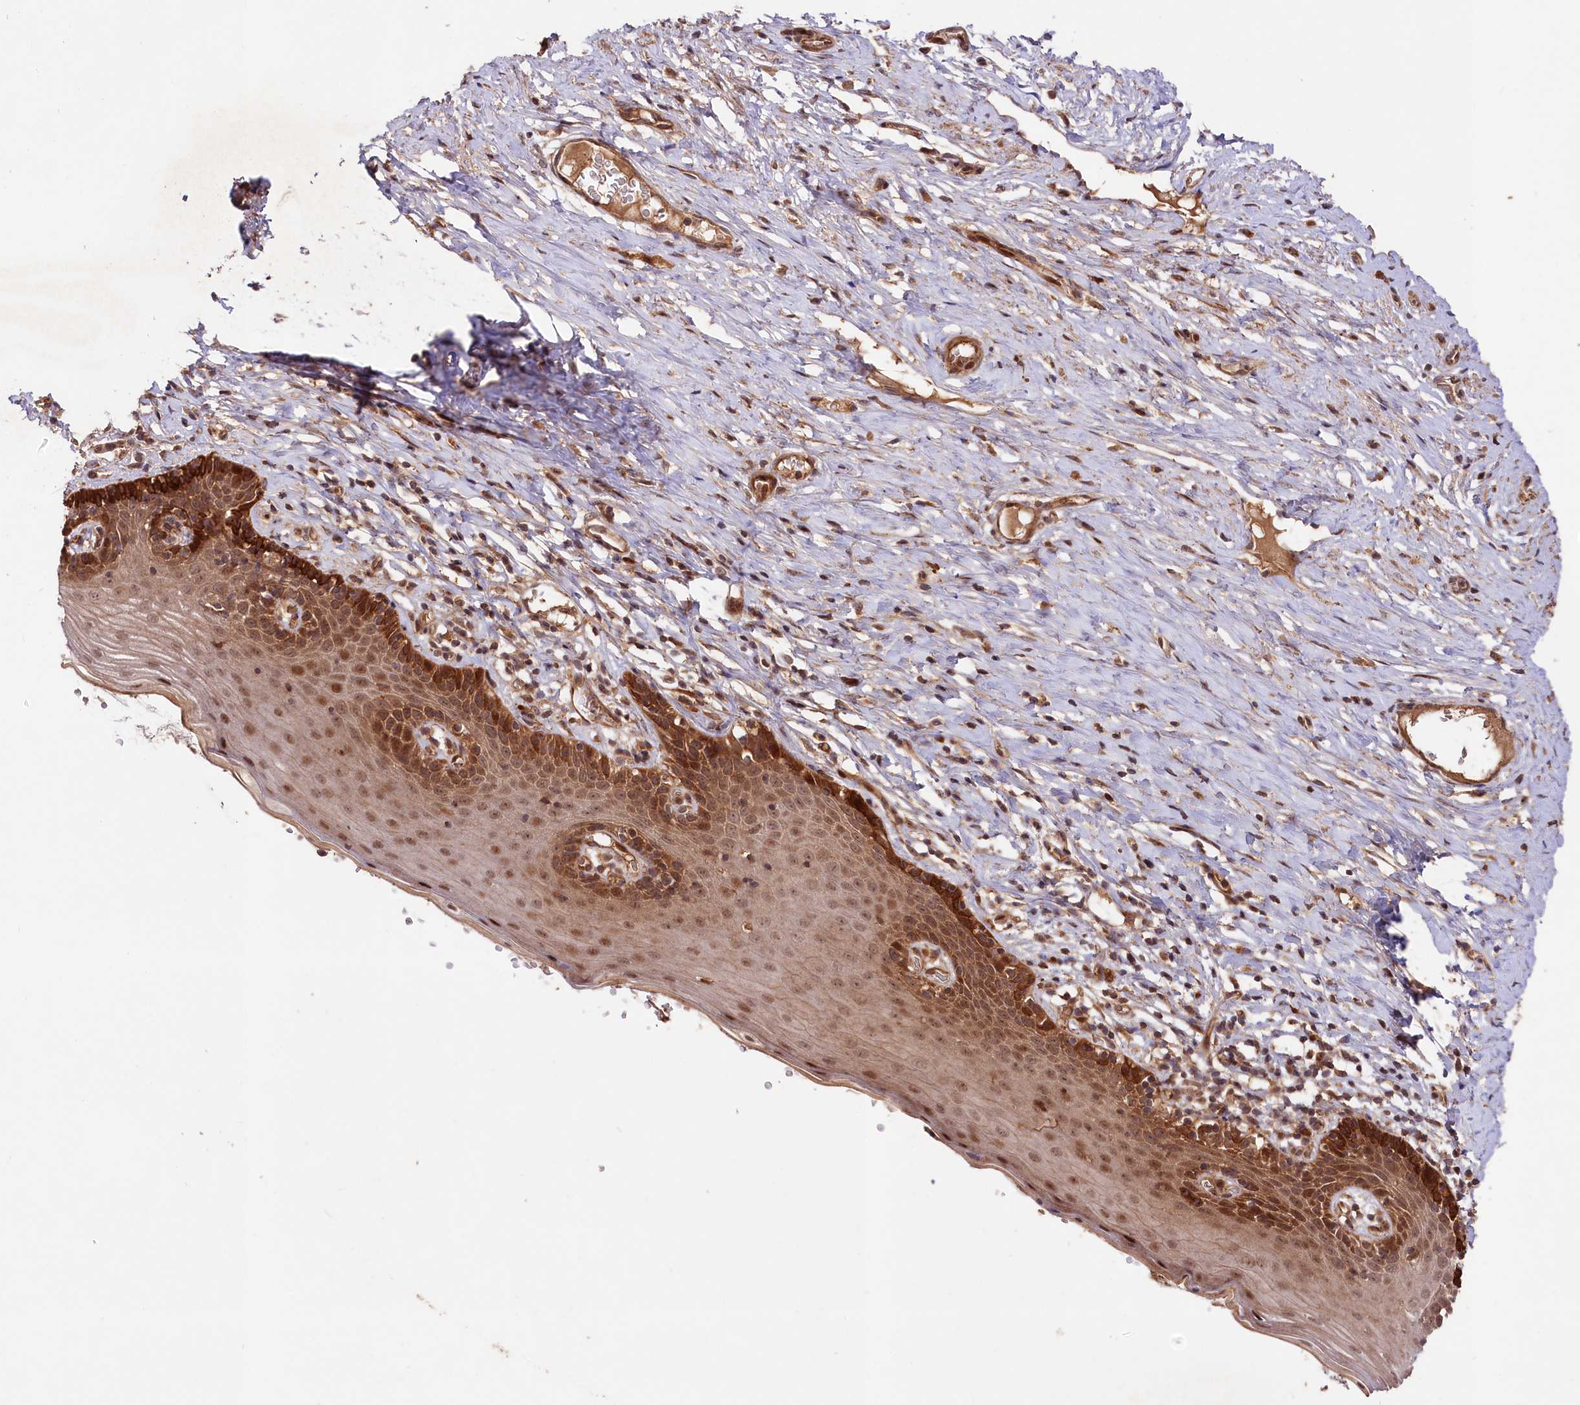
{"staining": {"intensity": "moderate", "quantity": "25%-75%", "location": "cytoplasmic/membranous,nuclear"}, "tissue": "cervix", "cell_type": "Glandular cells", "image_type": "normal", "snomed": [{"axis": "morphology", "description": "Normal tissue, NOS"}, {"axis": "topography", "description": "Cervix"}], "caption": "Immunohistochemistry (DAB (3,3'-diaminobenzidine)) staining of normal cervix reveals moderate cytoplasmic/membranous,nuclear protein staining in about 25%-75% of glandular cells.", "gene": "NEDD1", "patient": {"sex": "female", "age": 42}}